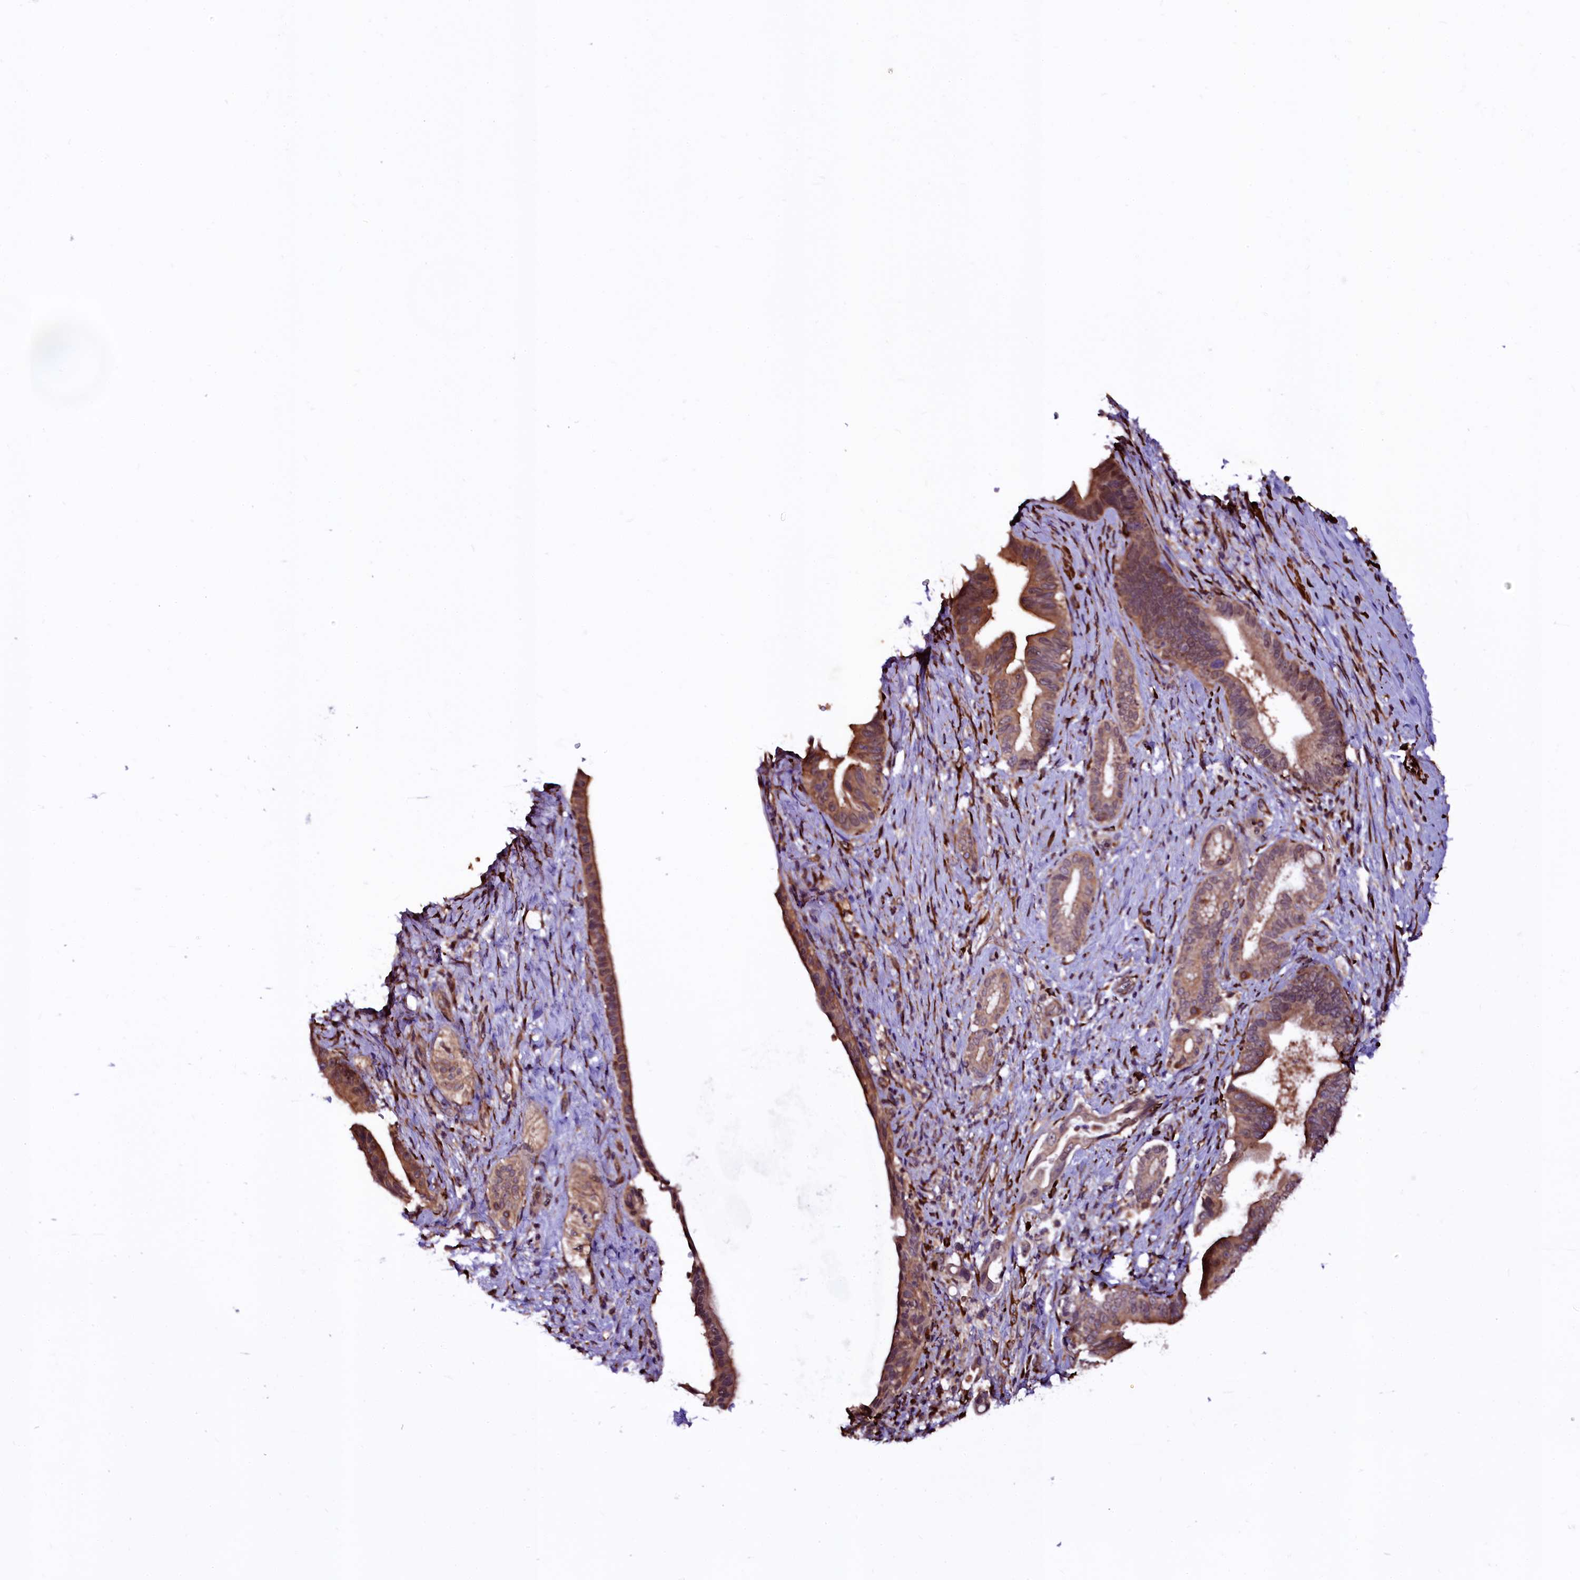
{"staining": {"intensity": "moderate", "quantity": ">75%", "location": "cytoplasmic/membranous"}, "tissue": "pancreatic cancer", "cell_type": "Tumor cells", "image_type": "cancer", "snomed": [{"axis": "morphology", "description": "Adenocarcinoma, NOS"}, {"axis": "topography", "description": "Pancreas"}], "caption": "High-power microscopy captured an IHC micrograph of pancreatic cancer (adenocarcinoma), revealing moderate cytoplasmic/membranous positivity in about >75% of tumor cells.", "gene": "N4BP1", "patient": {"sex": "female", "age": 55}}